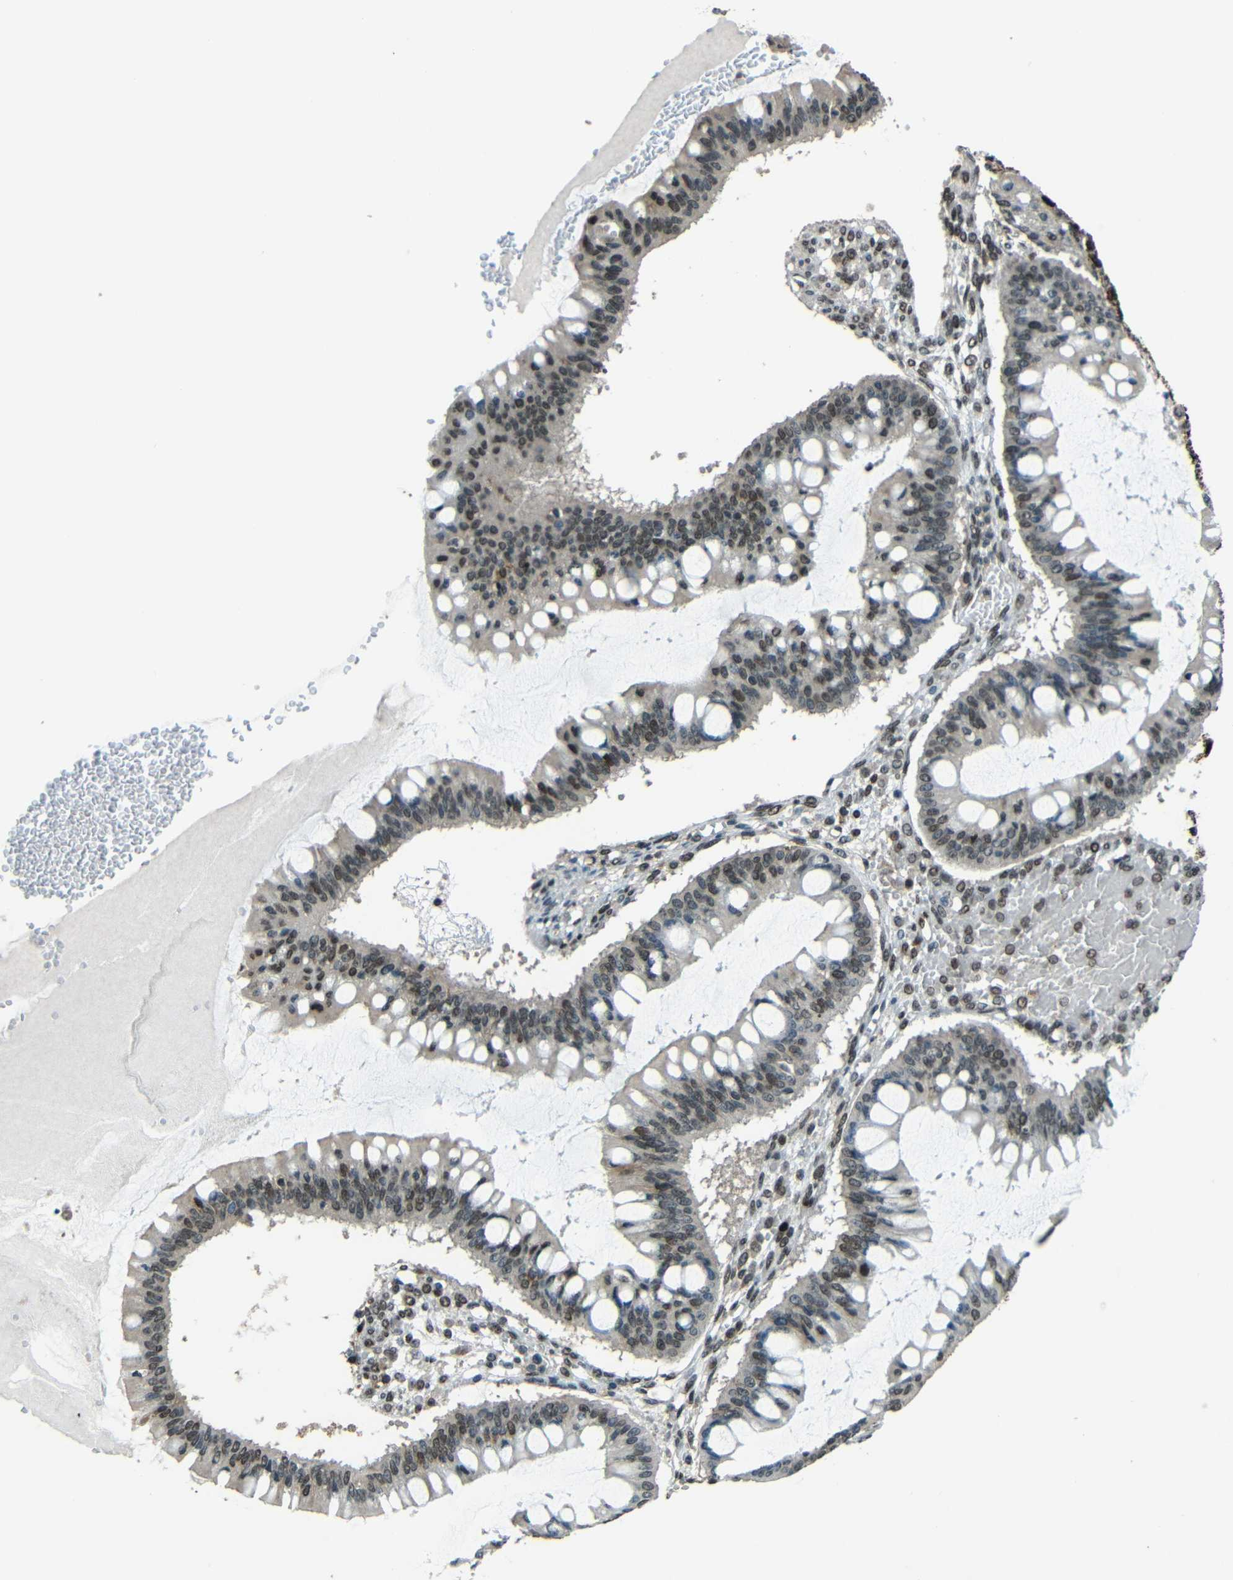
{"staining": {"intensity": "weak", "quantity": "25%-75%", "location": "nuclear"}, "tissue": "ovarian cancer", "cell_type": "Tumor cells", "image_type": "cancer", "snomed": [{"axis": "morphology", "description": "Cystadenocarcinoma, mucinous, NOS"}, {"axis": "topography", "description": "Ovary"}], "caption": "The immunohistochemical stain highlights weak nuclear expression in tumor cells of mucinous cystadenocarcinoma (ovarian) tissue.", "gene": "PSIP1", "patient": {"sex": "female", "age": 73}}